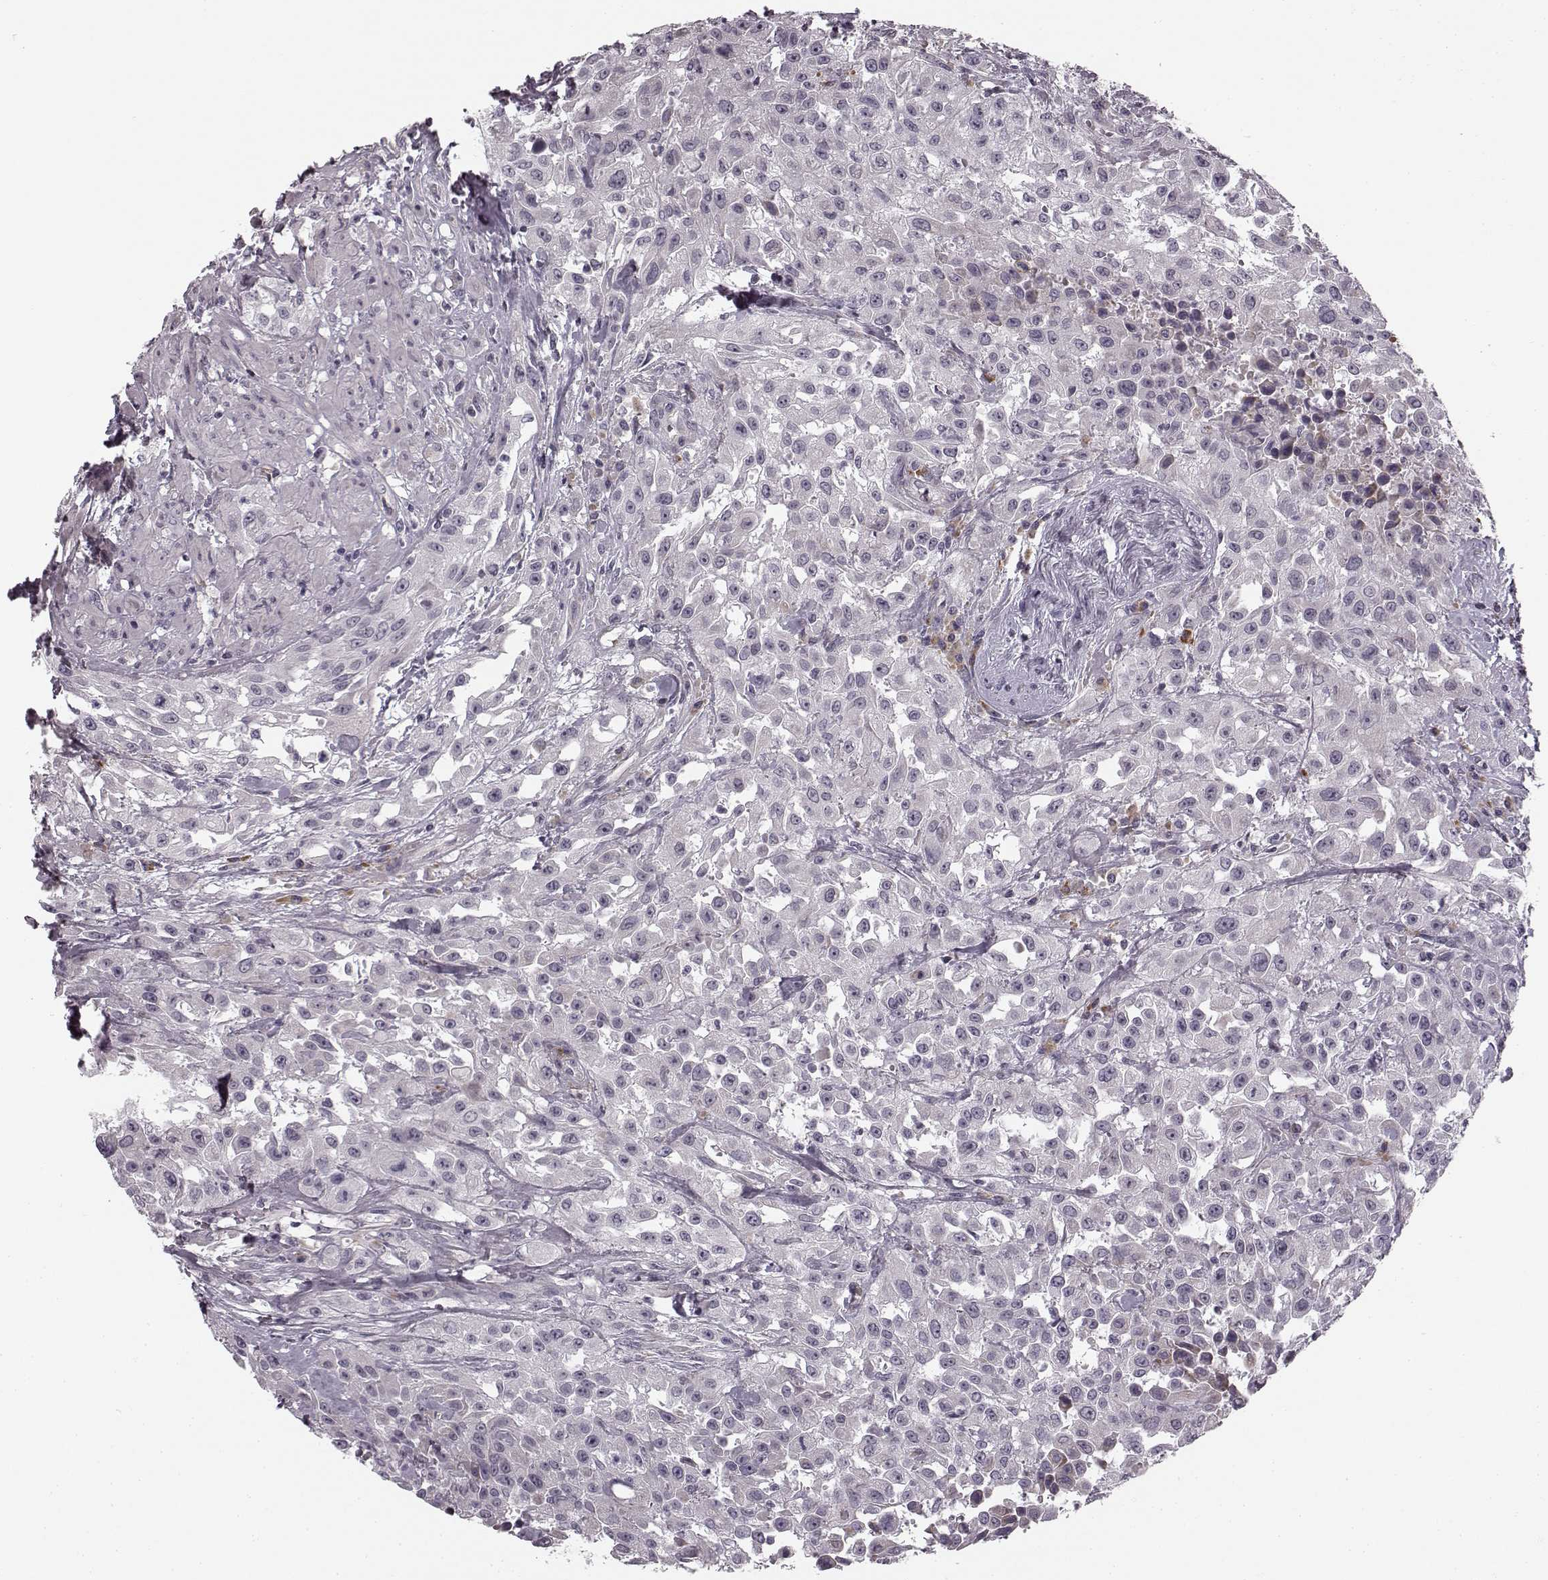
{"staining": {"intensity": "negative", "quantity": "none", "location": "none"}, "tissue": "urothelial cancer", "cell_type": "Tumor cells", "image_type": "cancer", "snomed": [{"axis": "morphology", "description": "Urothelial carcinoma, High grade"}, {"axis": "topography", "description": "Urinary bladder"}], "caption": "Immunohistochemistry (IHC) of human high-grade urothelial carcinoma displays no expression in tumor cells.", "gene": "FAM234B", "patient": {"sex": "male", "age": 79}}